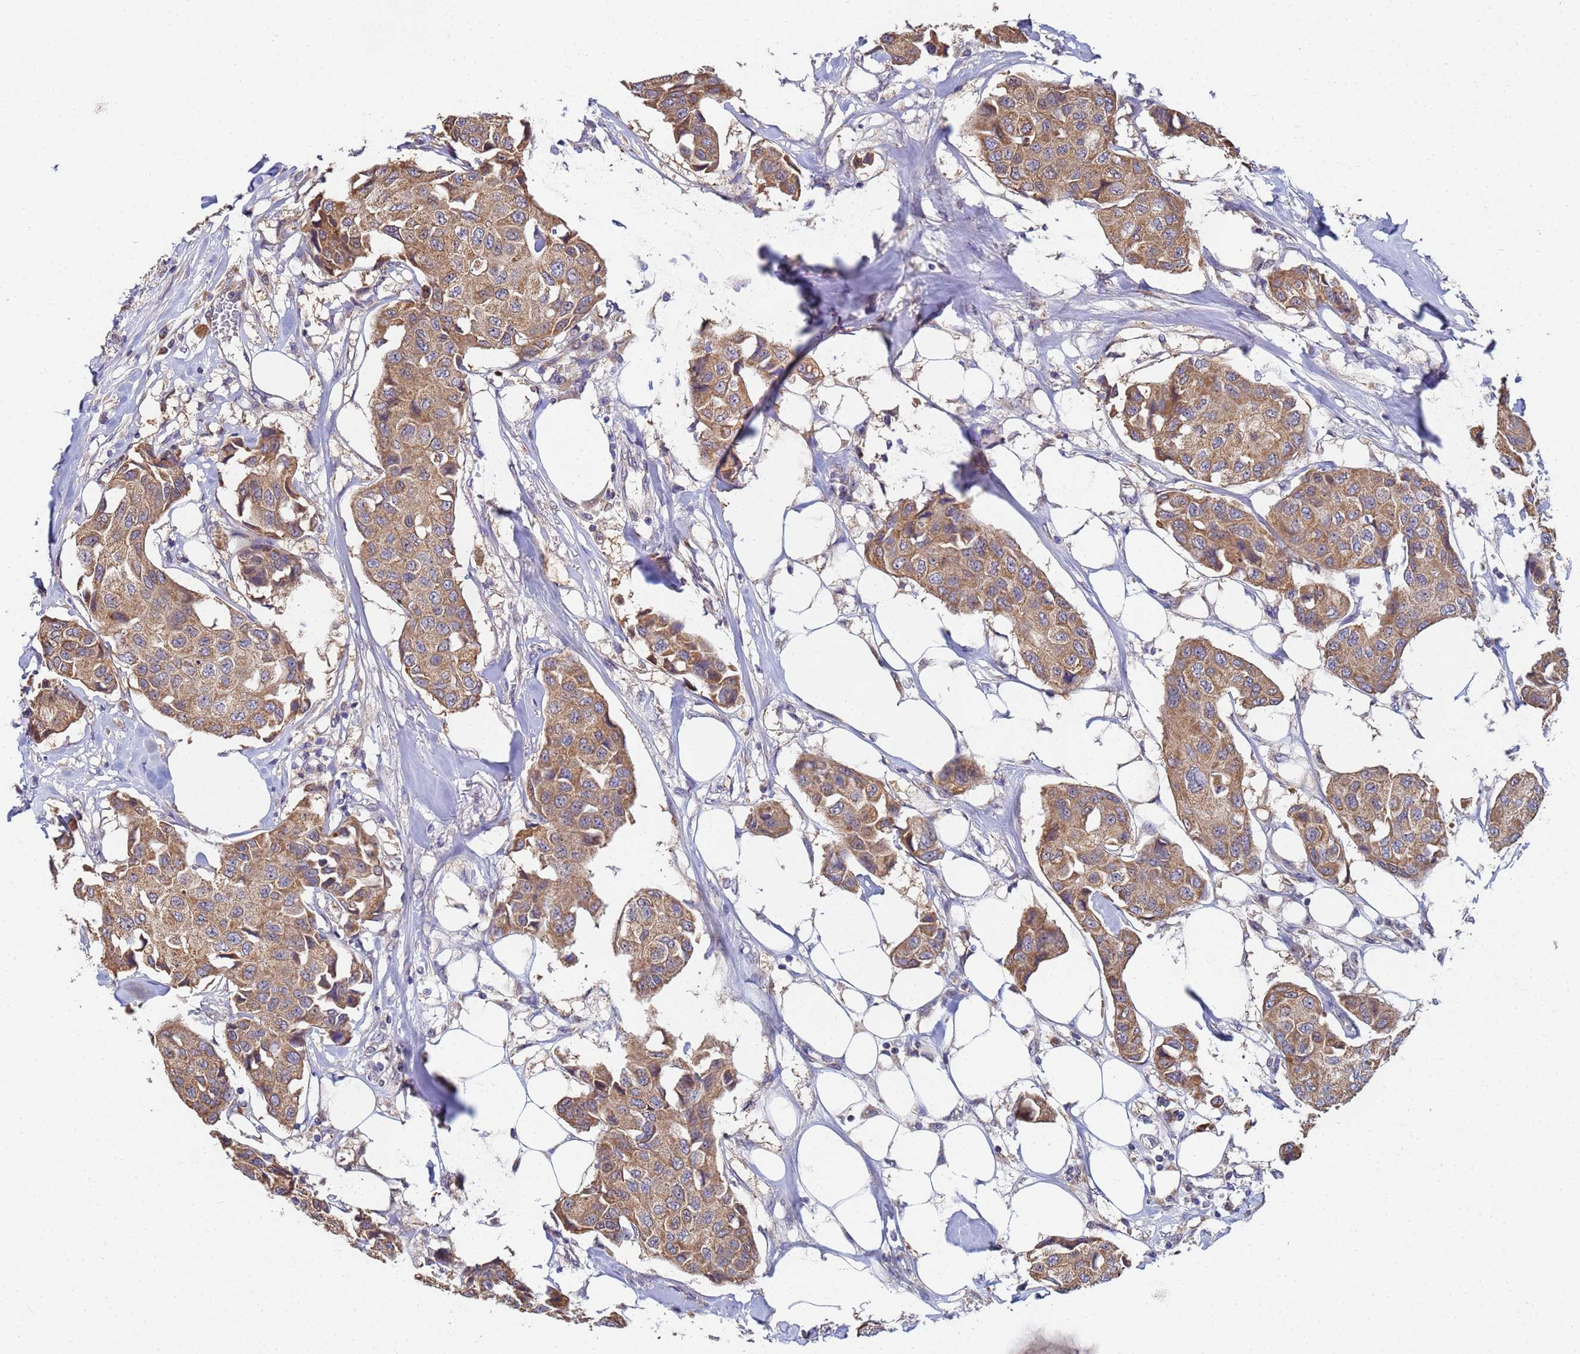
{"staining": {"intensity": "moderate", "quantity": ">75%", "location": "cytoplasmic/membranous"}, "tissue": "breast cancer", "cell_type": "Tumor cells", "image_type": "cancer", "snomed": [{"axis": "morphology", "description": "Duct carcinoma"}, {"axis": "topography", "description": "Breast"}], "caption": "Protein staining of breast cancer (intraductal carcinoma) tissue exhibits moderate cytoplasmic/membranous staining in about >75% of tumor cells.", "gene": "C5orf34", "patient": {"sex": "female", "age": 80}}